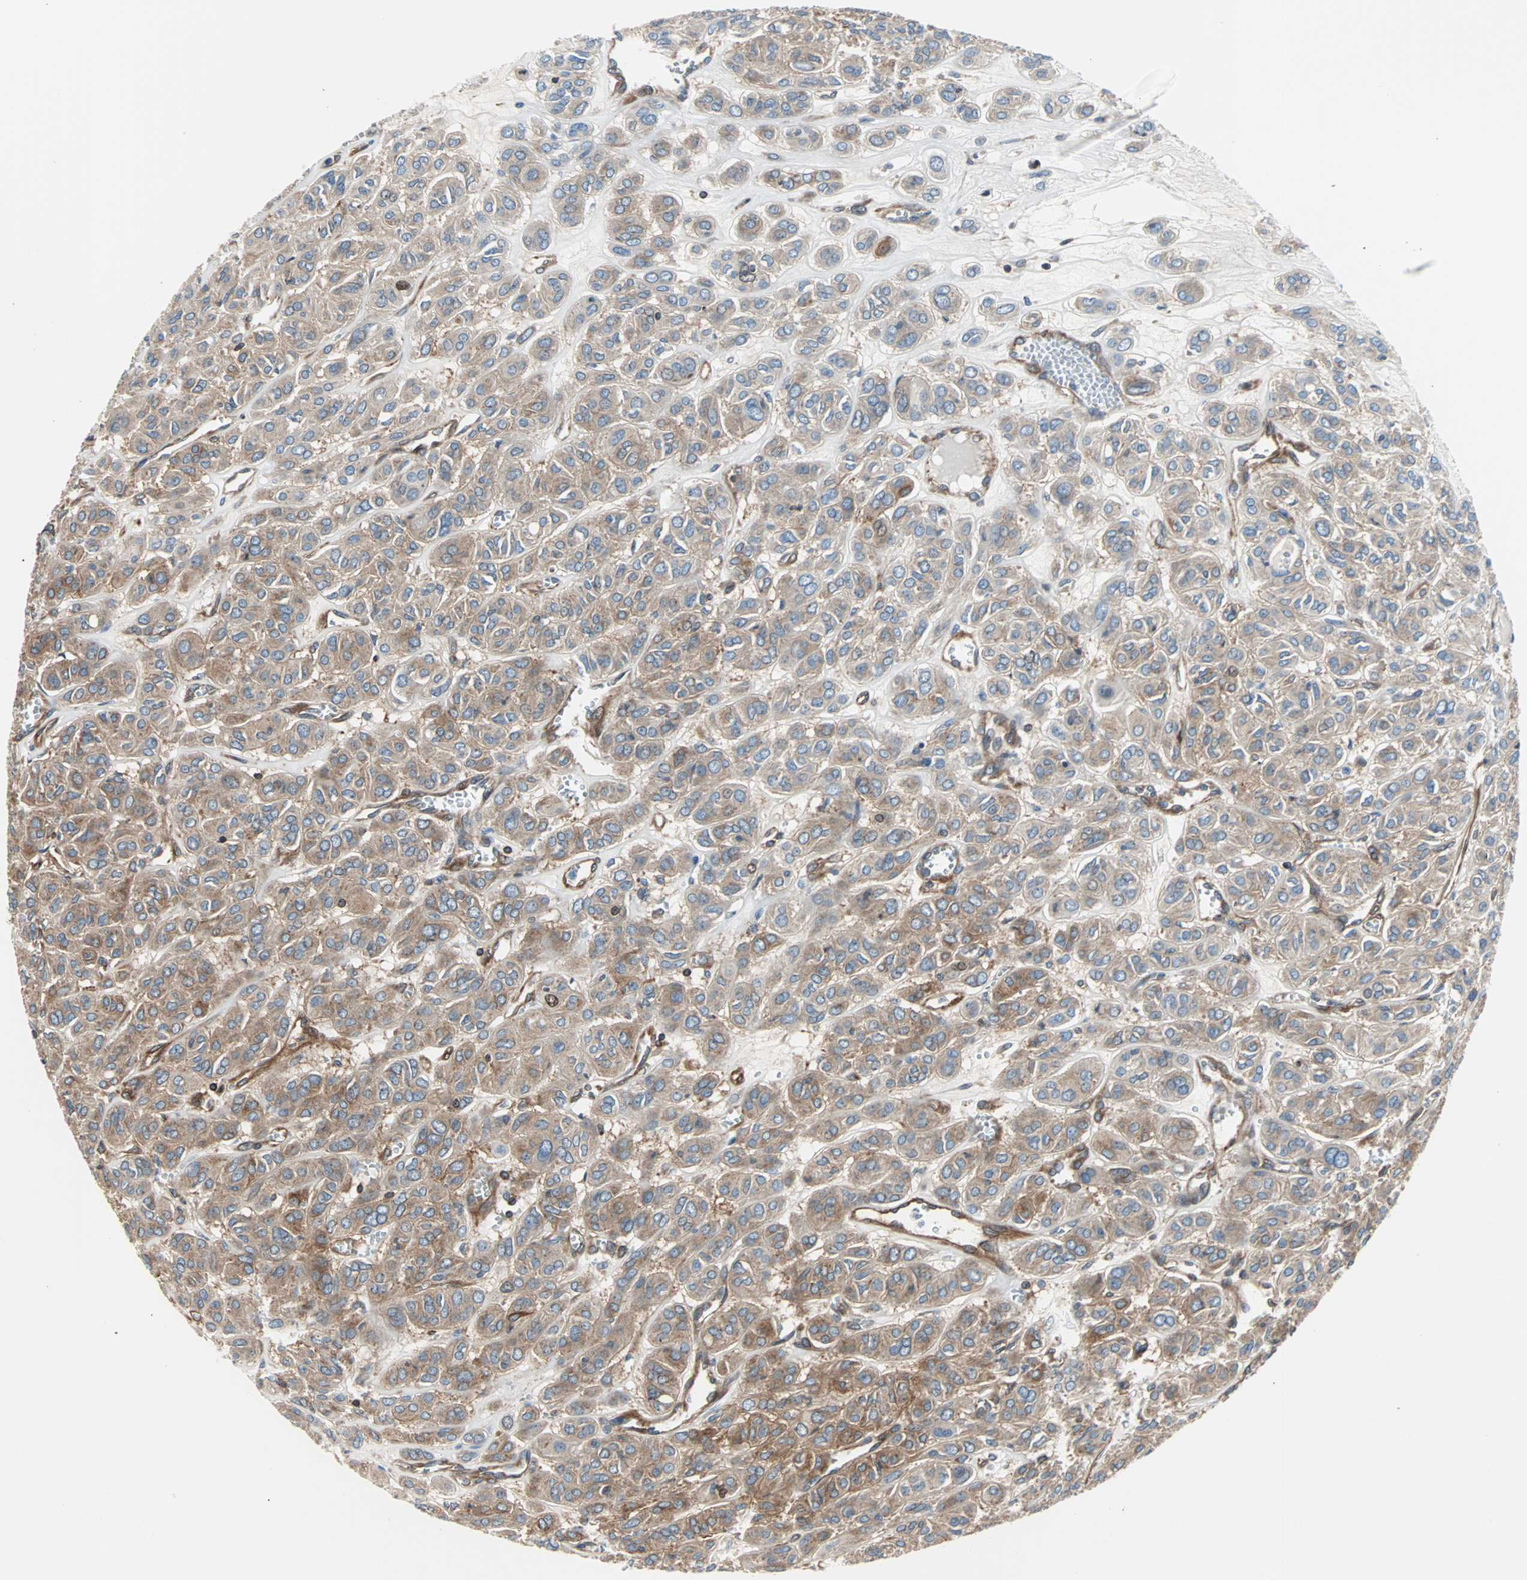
{"staining": {"intensity": "moderate", "quantity": ">75%", "location": "cytoplasmic/membranous"}, "tissue": "thyroid cancer", "cell_type": "Tumor cells", "image_type": "cancer", "snomed": [{"axis": "morphology", "description": "Follicular adenoma carcinoma, NOS"}, {"axis": "topography", "description": "Thyroid gland"}], "caption": "Brown immunohistochemical staining in human thyroid follicular adenoma carcinoma reveals moderate cytoplasmic/membranous positivity in about >75% of tumor cells.", "gene": "RELA", "patient": {"sex": "female", "age": 71}}